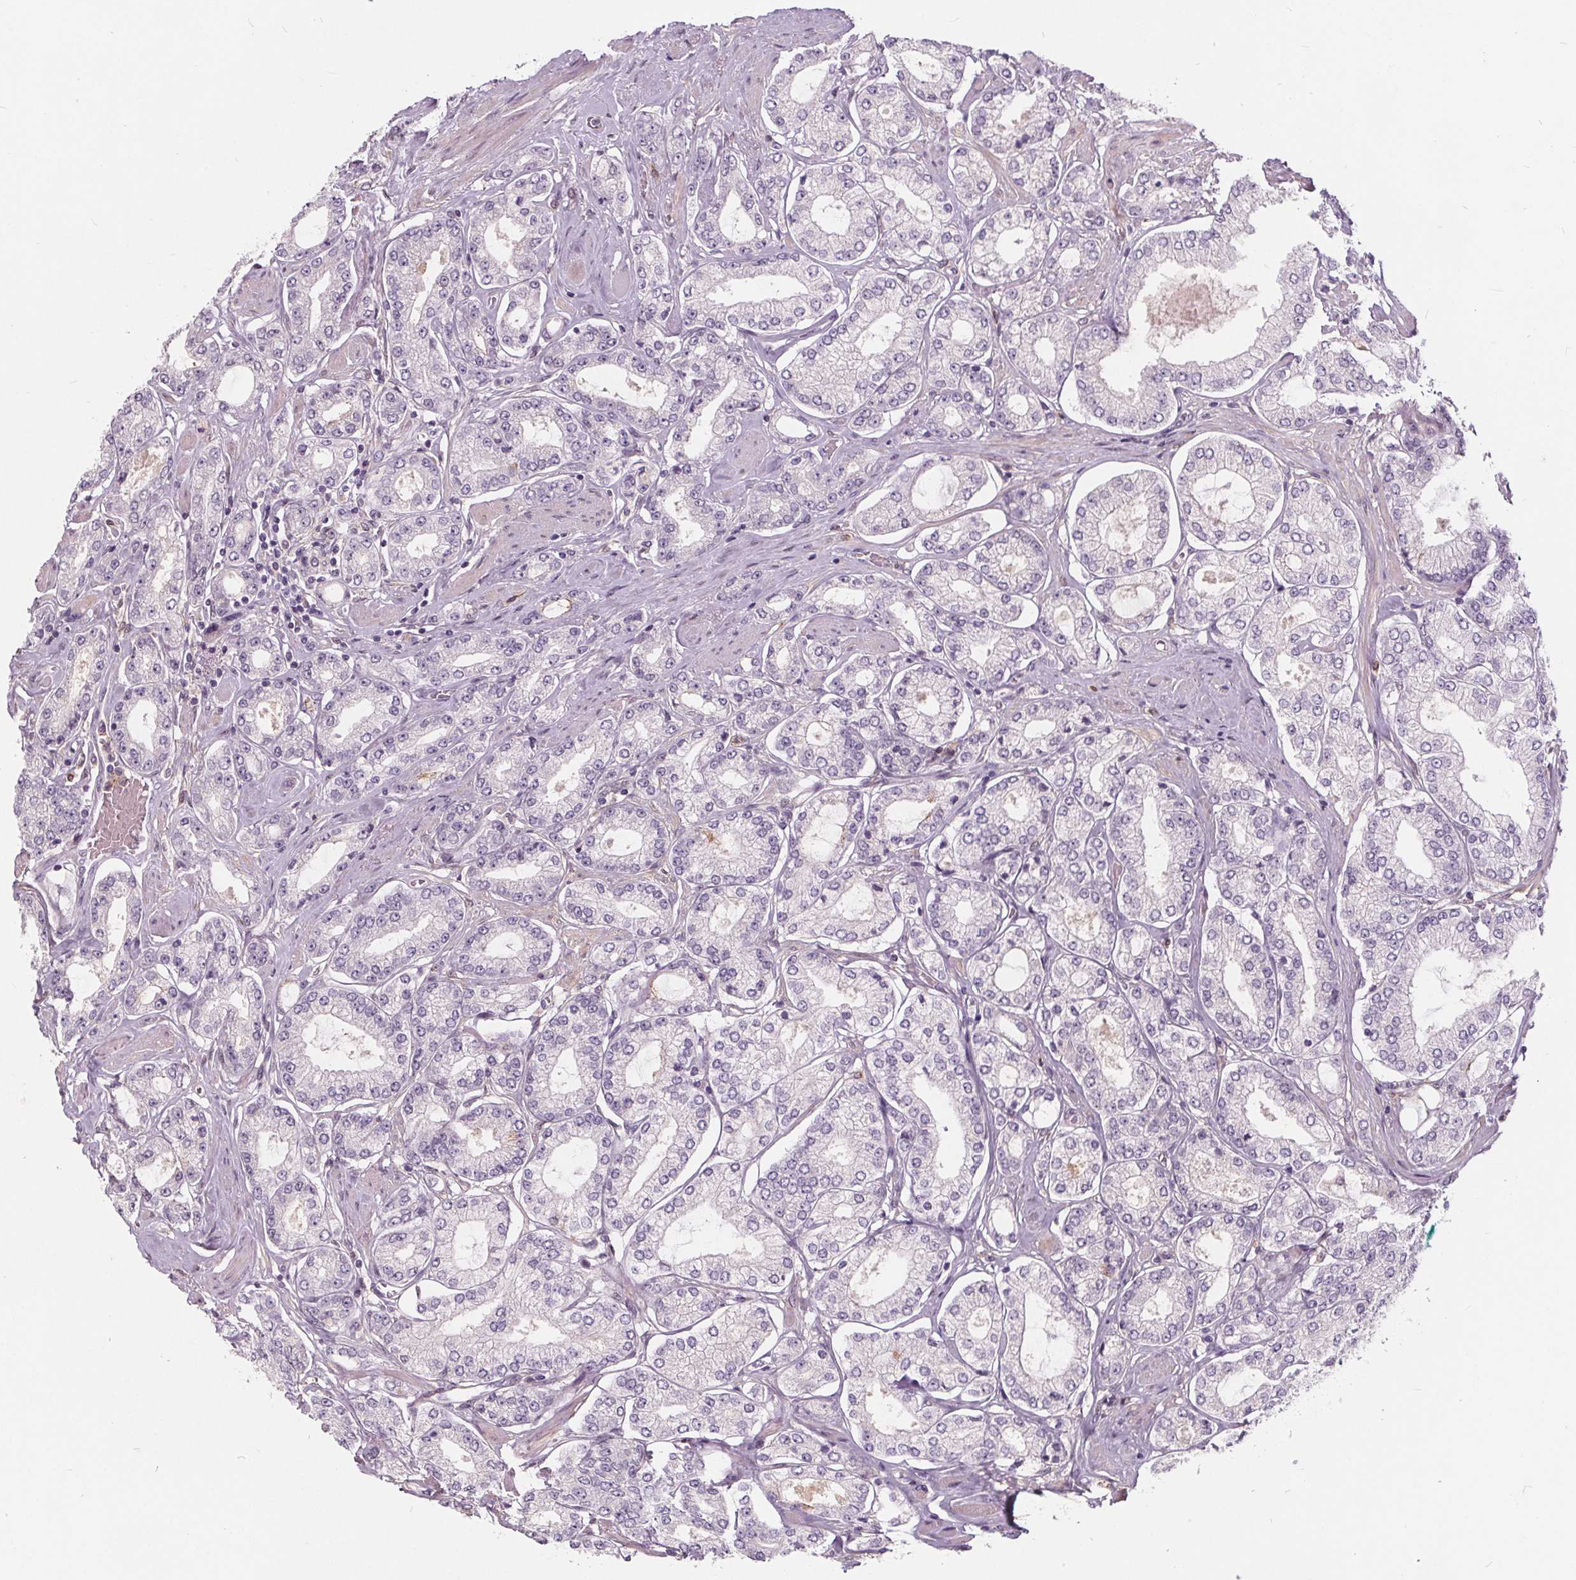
{"staining": {"intensity": "negative", "quantity": "none", "location": "none"}, "tissue": "prostate cancer", "cell_type": "Tumor cells", "image_type": "cancer", "snomed": [{"axis": "morphology", "description": "Adenocarcinoma, High grade"}, {"axis": "topography", "description": "Prostate"}], "caption": "Immunohistochemistry of prostate cancer demonstrates no positivity in tumor cells. (Brightfield microscopy of DAB immunohistochemistry at high magnification).", "gene": "HAAO", "patient": {"sex": "male", "age": 68}}